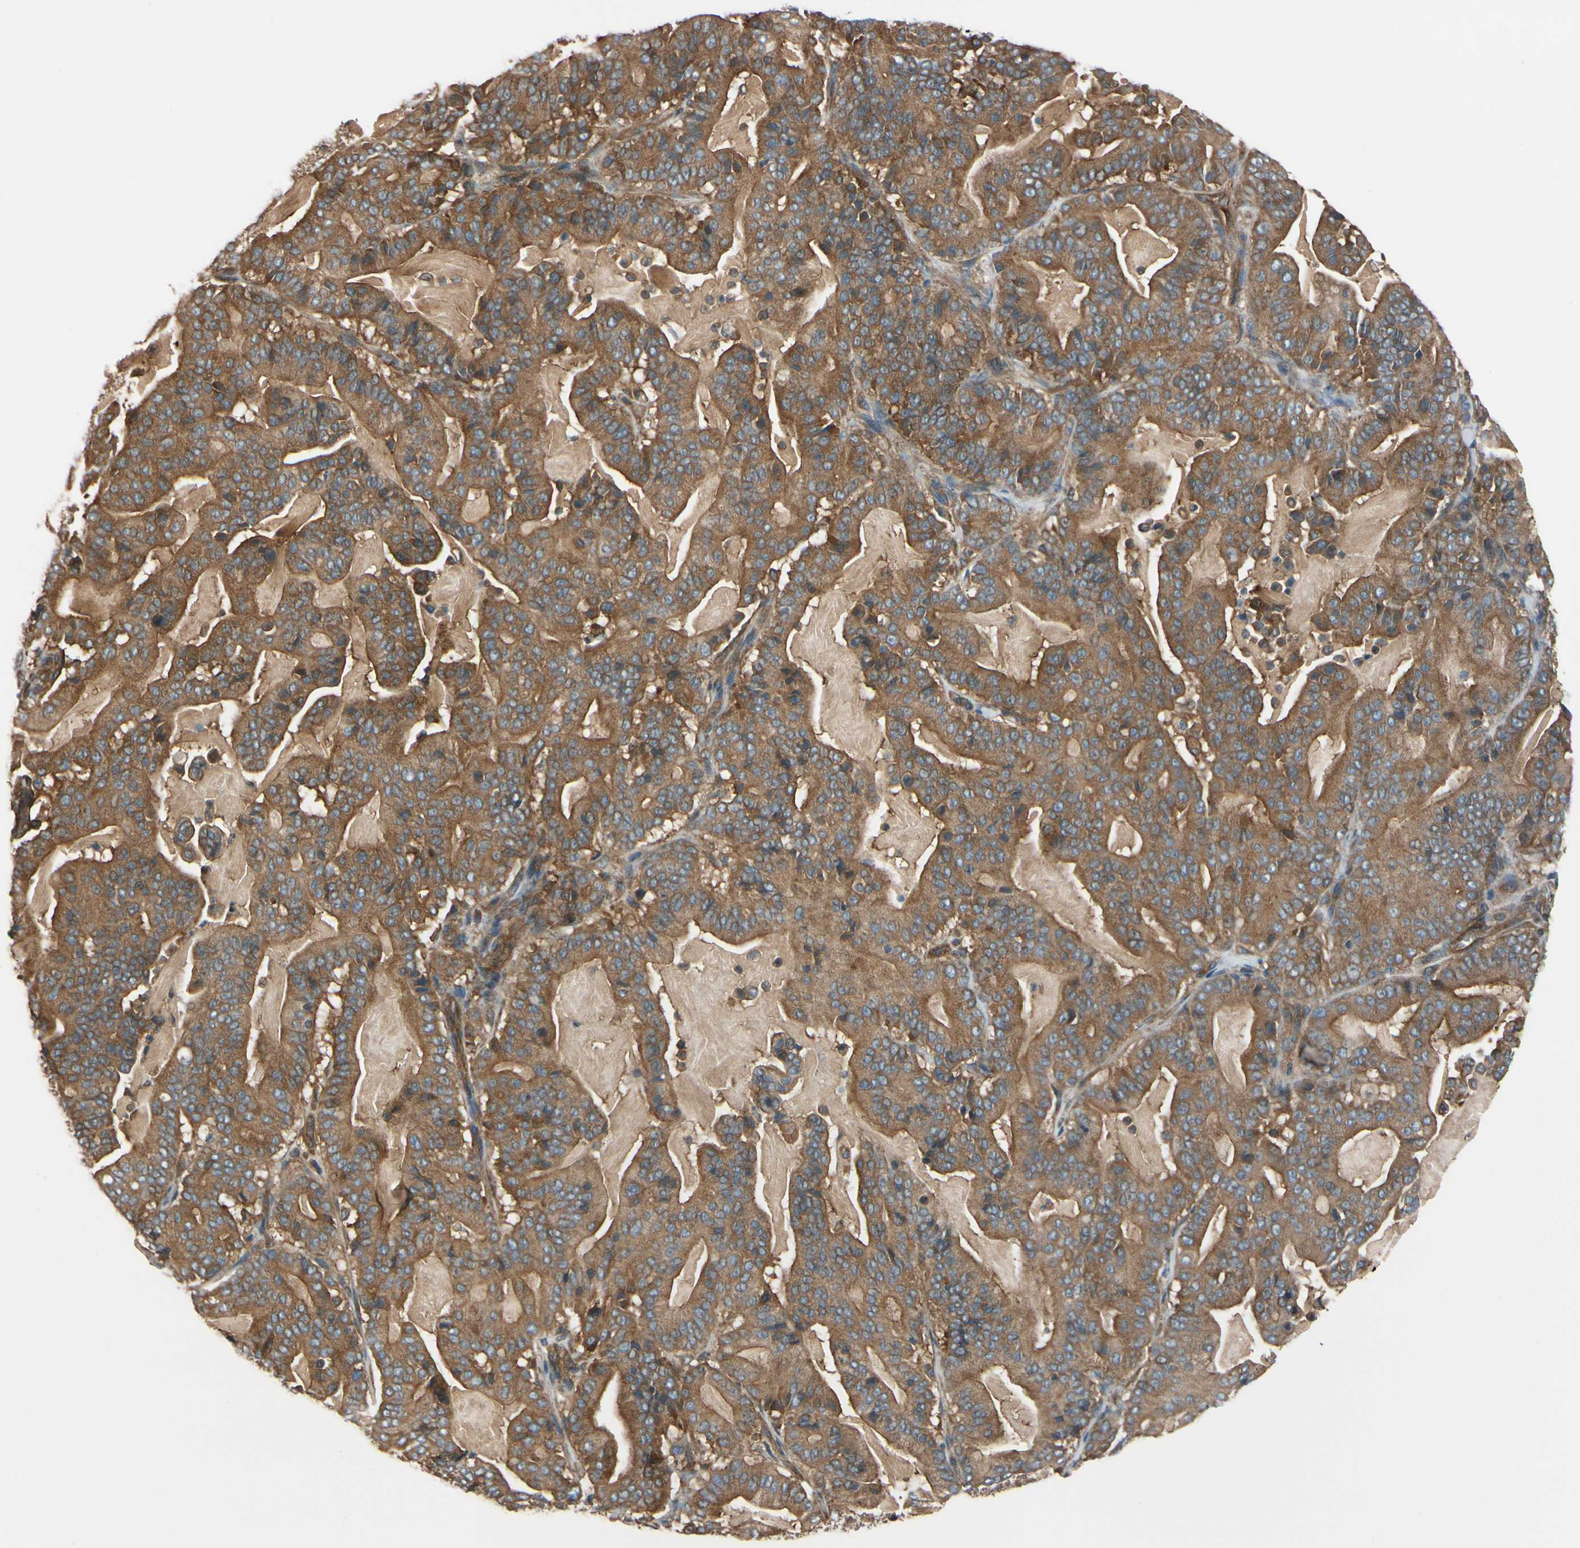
{"staining": {"intensity": "moderate", "quantity": ">75%", "location": "cytoplasmic/membranous"}, "tissue": "pancreatic cancer", "cell_type": "Tumor cells", "image_type": "cancer", "snomed": [{"axis": "morphology", "description": "Adenocarcinoma, NOS"}, {"axis": "topography", "description": "Pancreas"}], "caption": "An immunohistochemistry (IHC) image of tumor tissue is shown. Protein staining in brown highlights moderate cytoplasmic/membranous positivity in pancreatic adenocarcinoma within tumor cells.", "gene": "EPS15", "patient": {"sex": "male", "age": 63}}